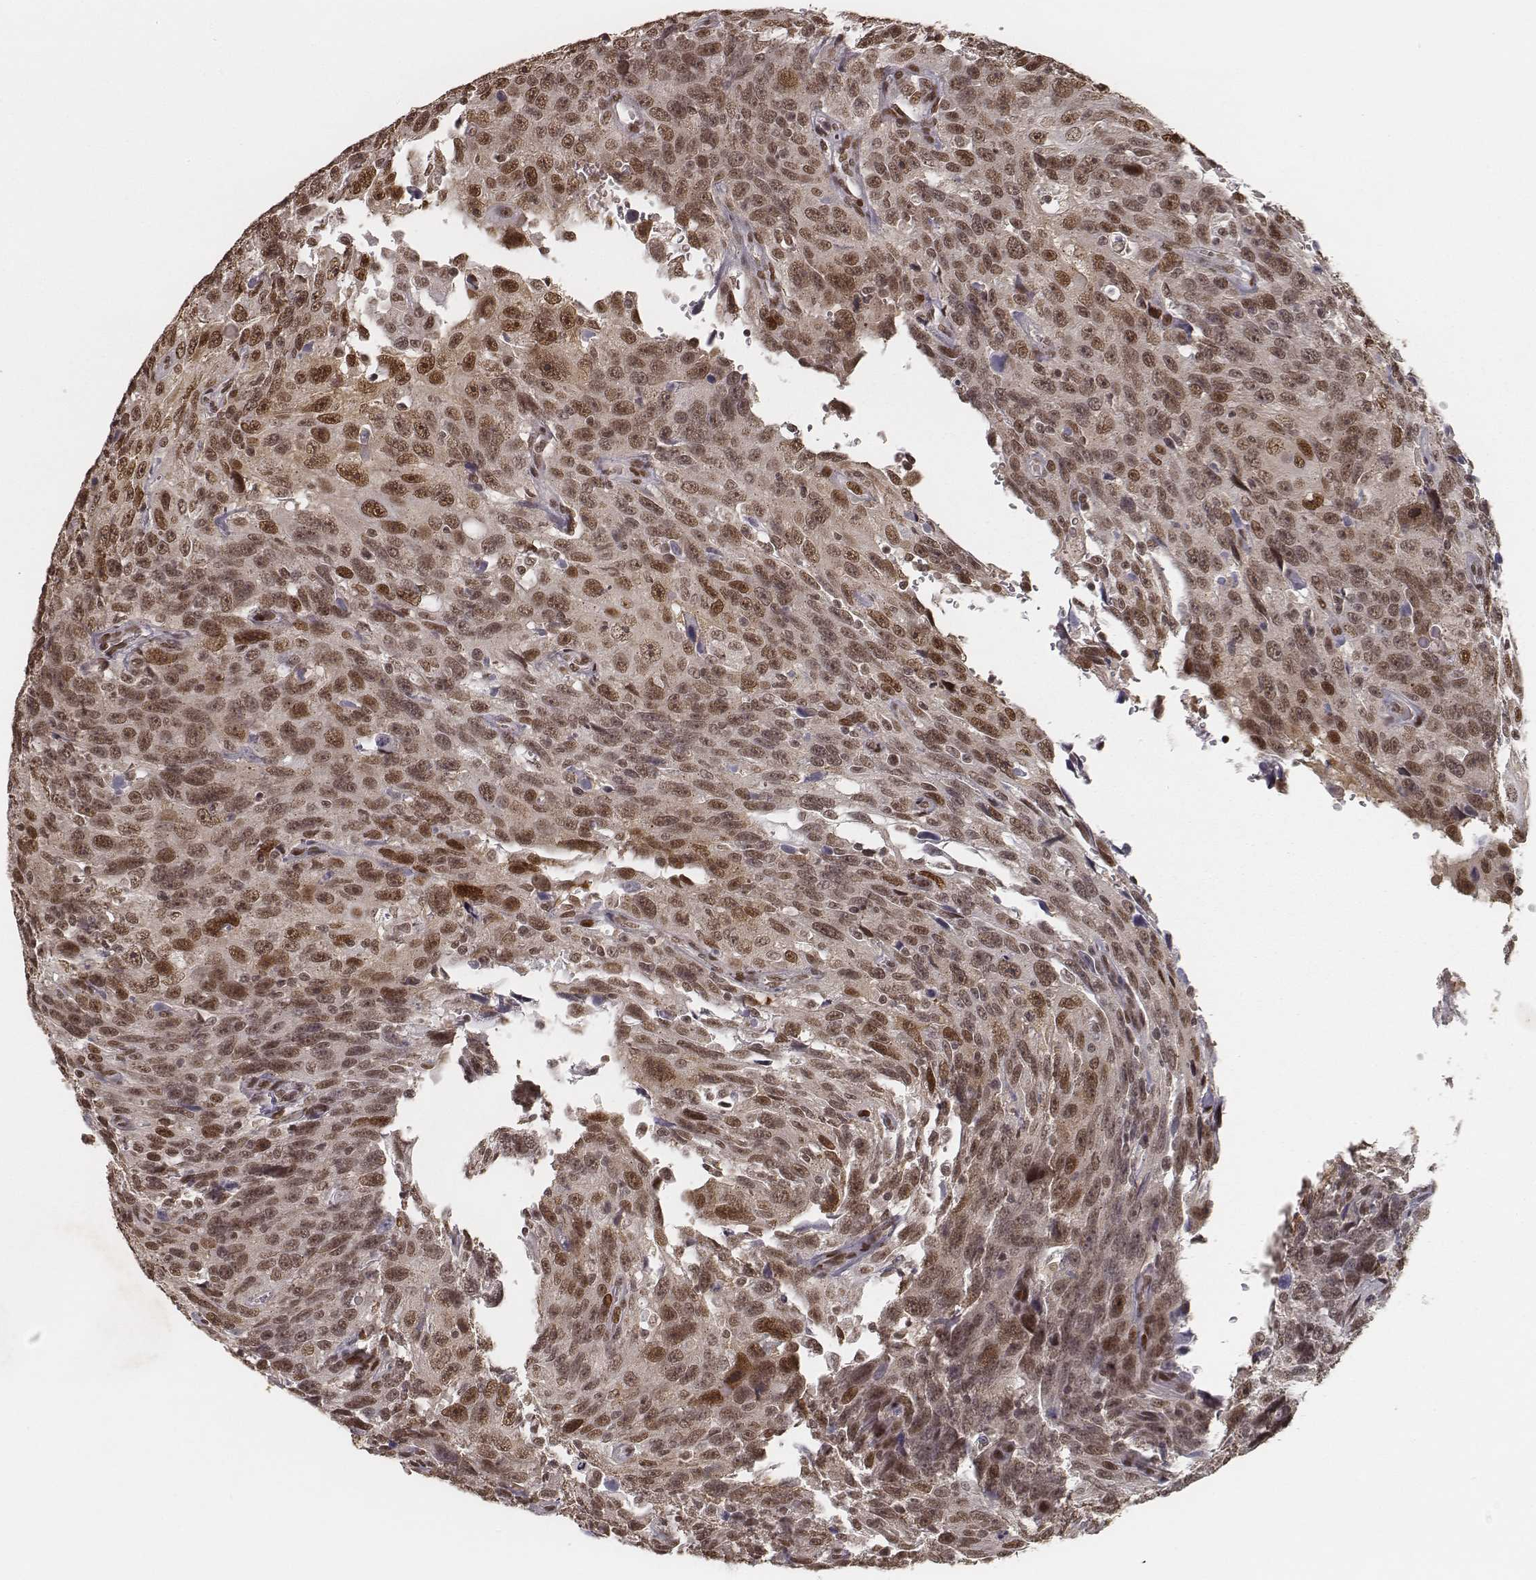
{"staining": {"intensity": "strong", "quantity": "<25%", "location": "nuclear"}, "tissue": "urothelial cancer", "cell_type": "Tumor cells", "image_type": "cancer", "snomed": [{"axis": "morphology", "description": "Urothelial carcinoma, NOS"}, {"axis": "morphology", "description": "Urothelial carcinoma, High grade"}, {"axis": "topography", "description": "Urinary bladder"}], "caption": "High-power microscopy captured an immunohistochemistry (IHC) image of urothelial cancer, revealing strong nuclear staining in about <25% of tumor cells.", "gene": "HMGA2", "patient": {"sex": "female", "age": 73}}